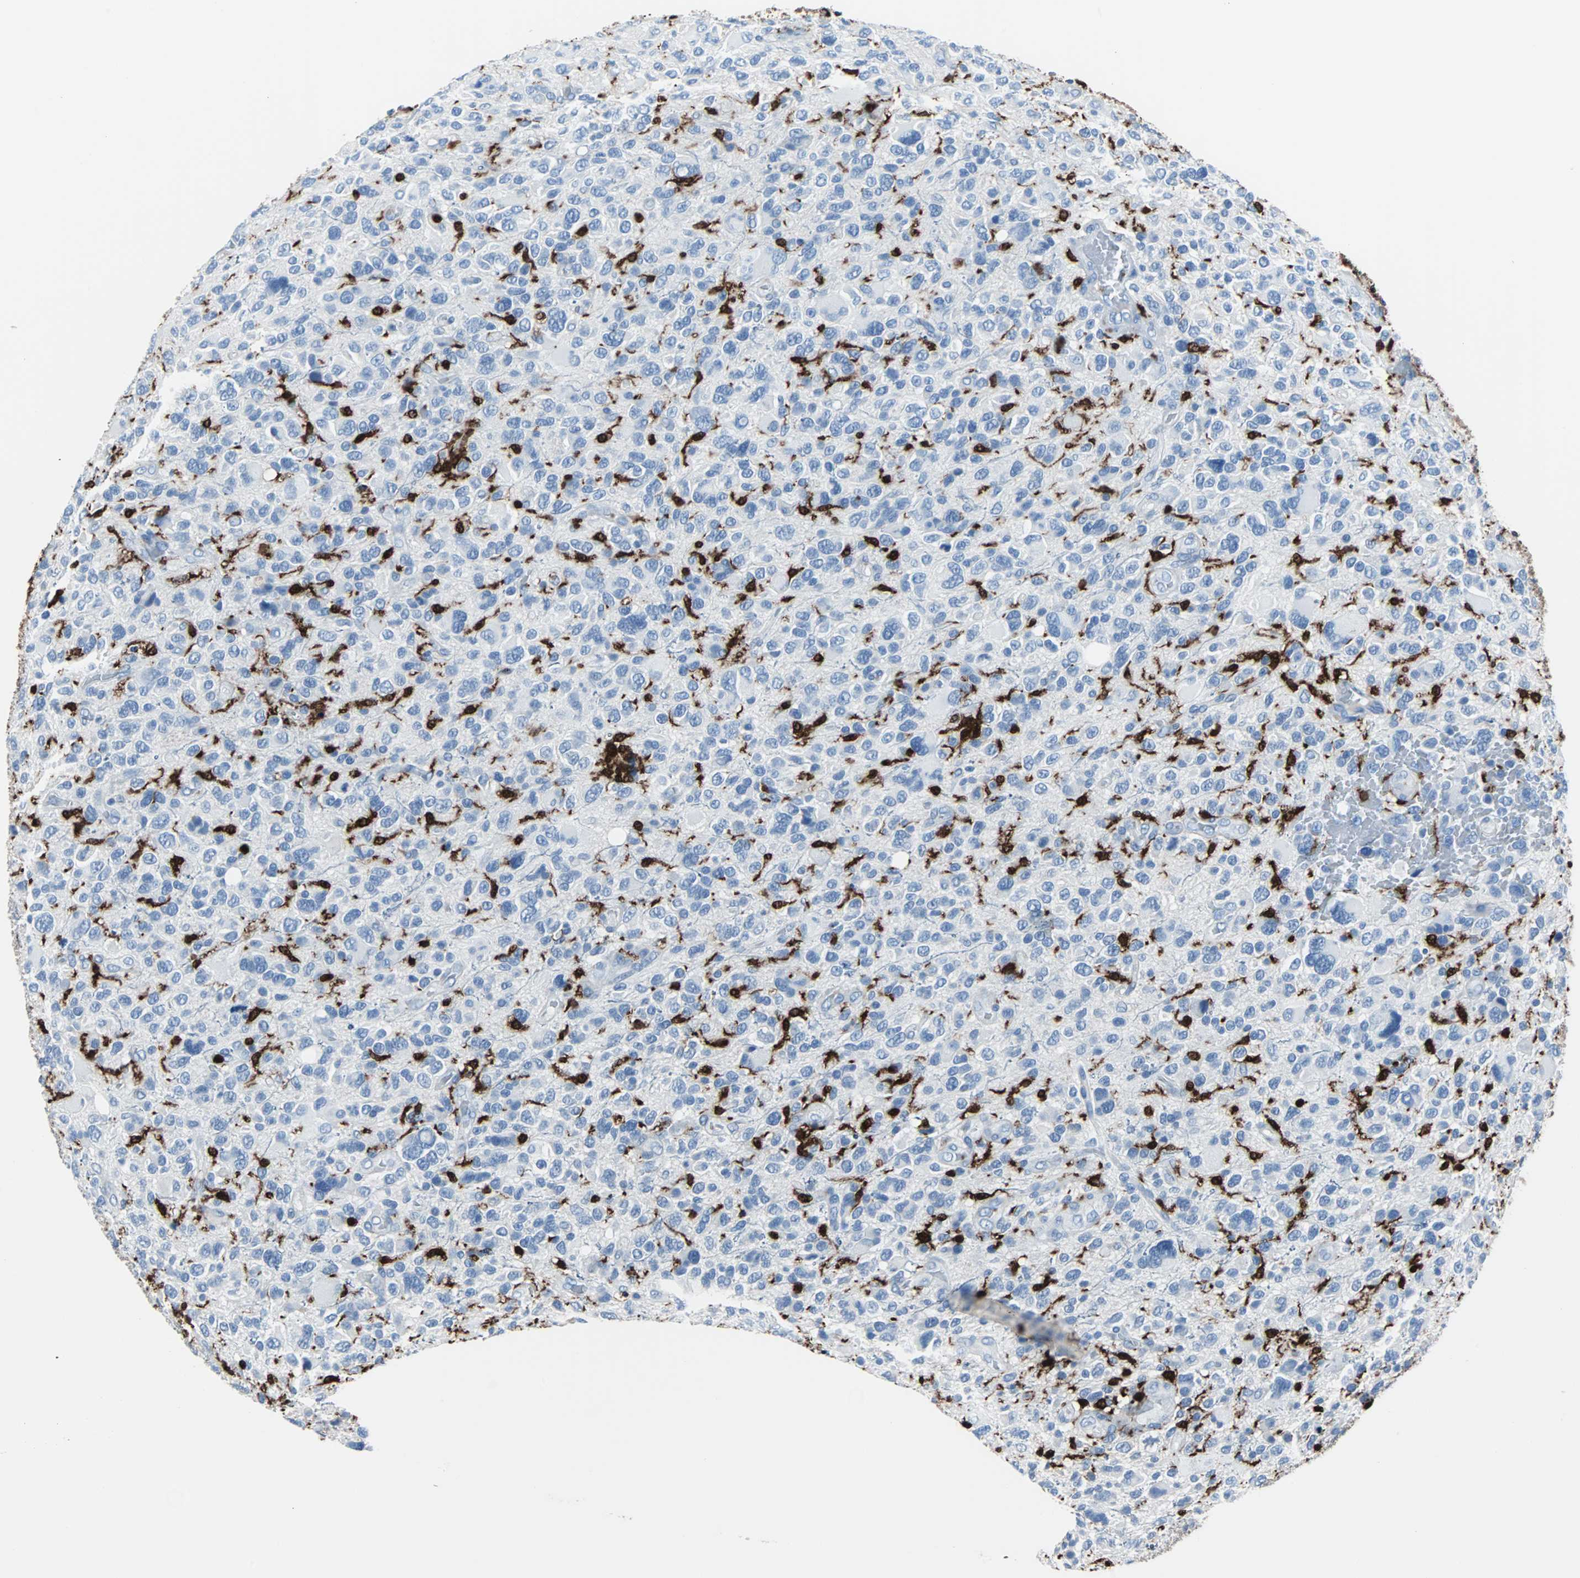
{"staining": {"intensity": "negative", "quantity": "none", "location": "none"}, "tissue": "glioma", "cell_type": "Tumor cells", "image_type": "cancer", "snomed": [{"axis": "morphology", "description": "Glioma, malignant, High grade"}, {"axis": "topography", "description": "Brain"}], "caption": "Glioma was stained to show a protein in brown. There is no significant expression in tumor cells.", "gene": "SYK", "patient": {"sex": "male", "age": 48}}